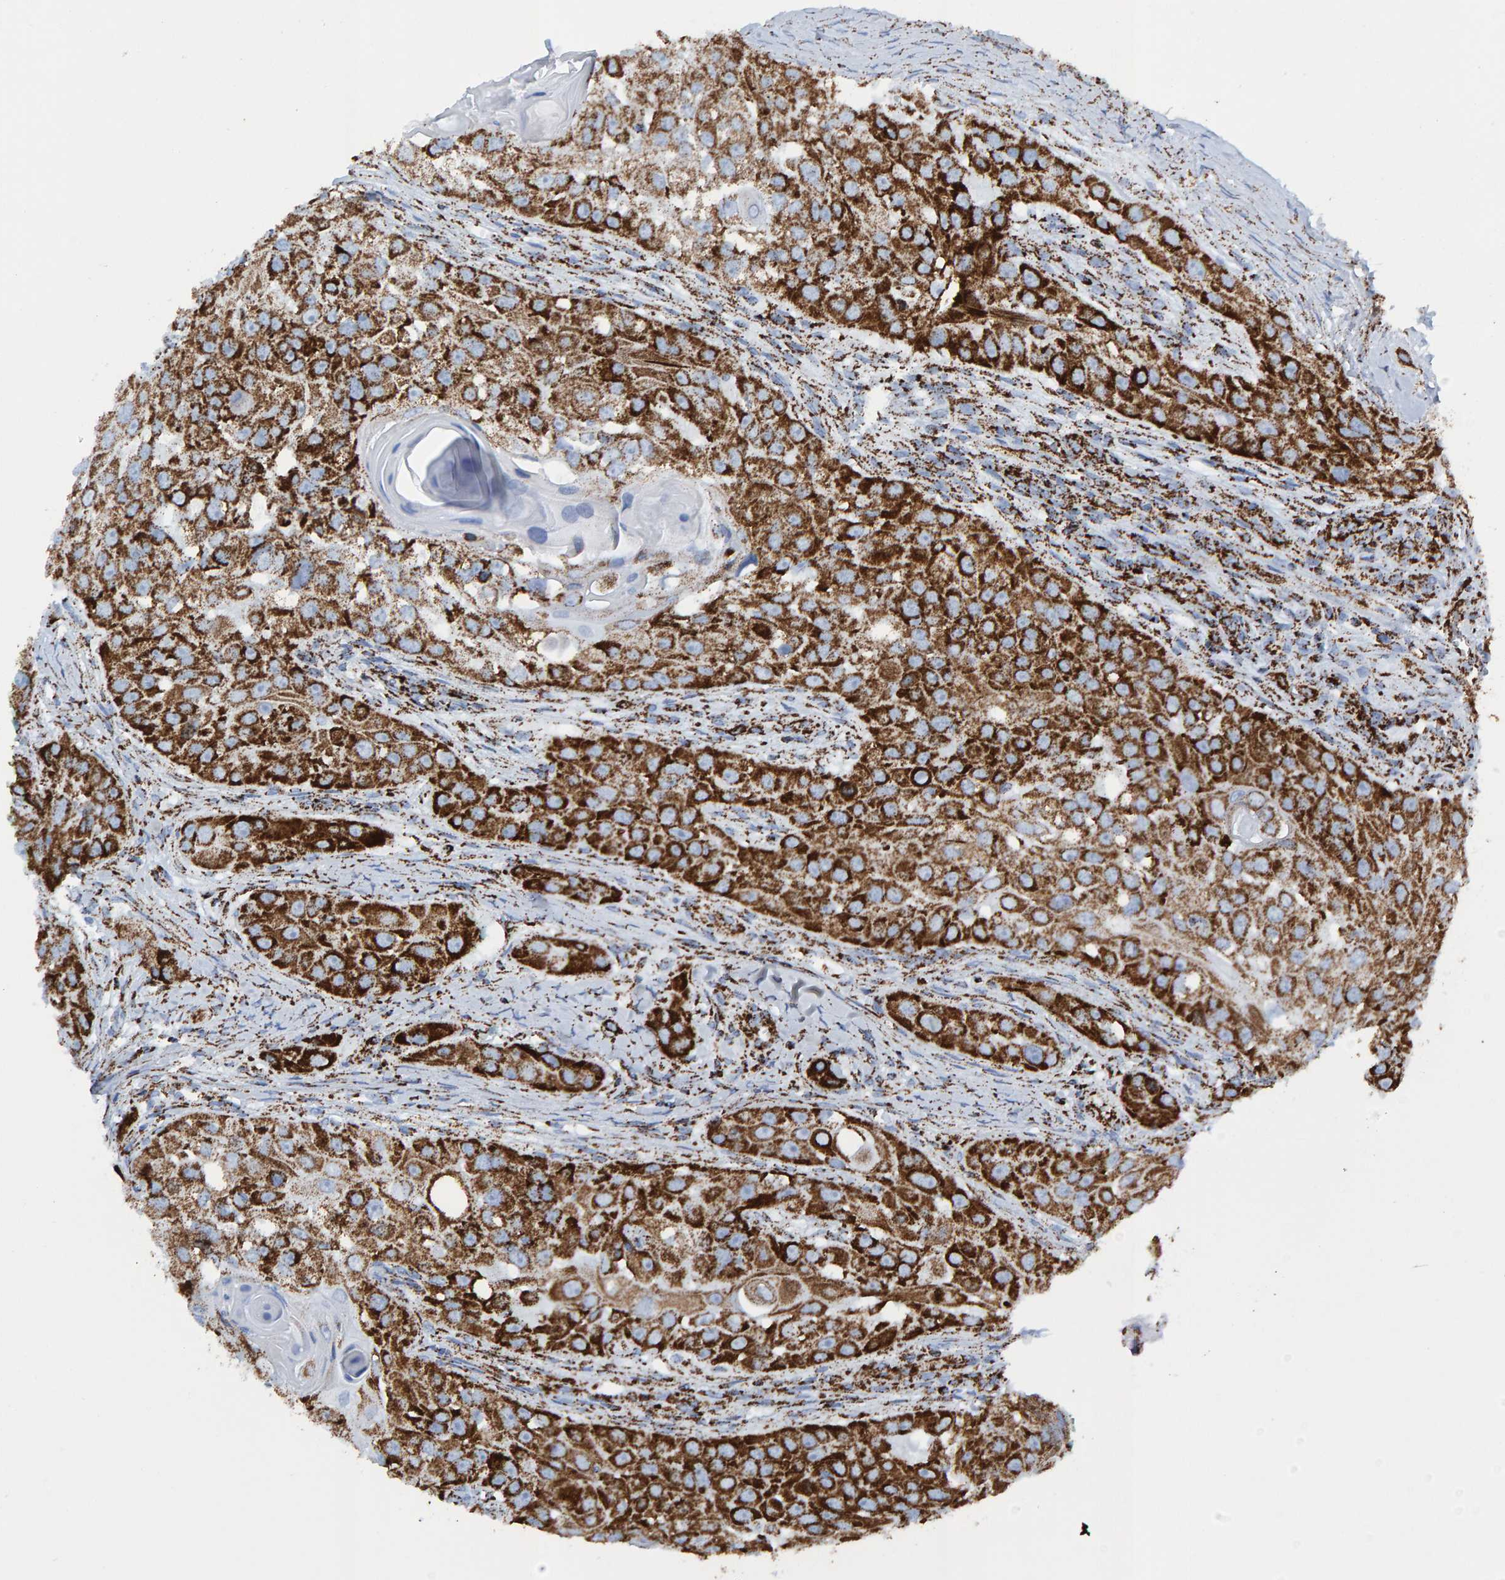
{"staining": {"intensity": "strong", "quantity": ">75%", "location": "cytoplasmic/membranous"}, "tissue": "head and neck cancer", "cell_type": "Tumor cells", "image_type": "cancer", "snomed": [{"axis": "morphology", "description": "Normal tissue, NOS"}, {"axis": "morphology", "description": "Squamous cell carcinoma, NOS"}, {"axis": "topography", "description": "Skeletal muscle"}, {"axis": "topography", "description": "Head-Neck"}], "caption": "IHC of head and neck squamous cell carcinoma displays high levels of strong cytoplasmic/membranous staining in approximately >75% of tumor cells.", "gene": "ENSG00000262660", "patient": {"sex": "male", "age": 51}}